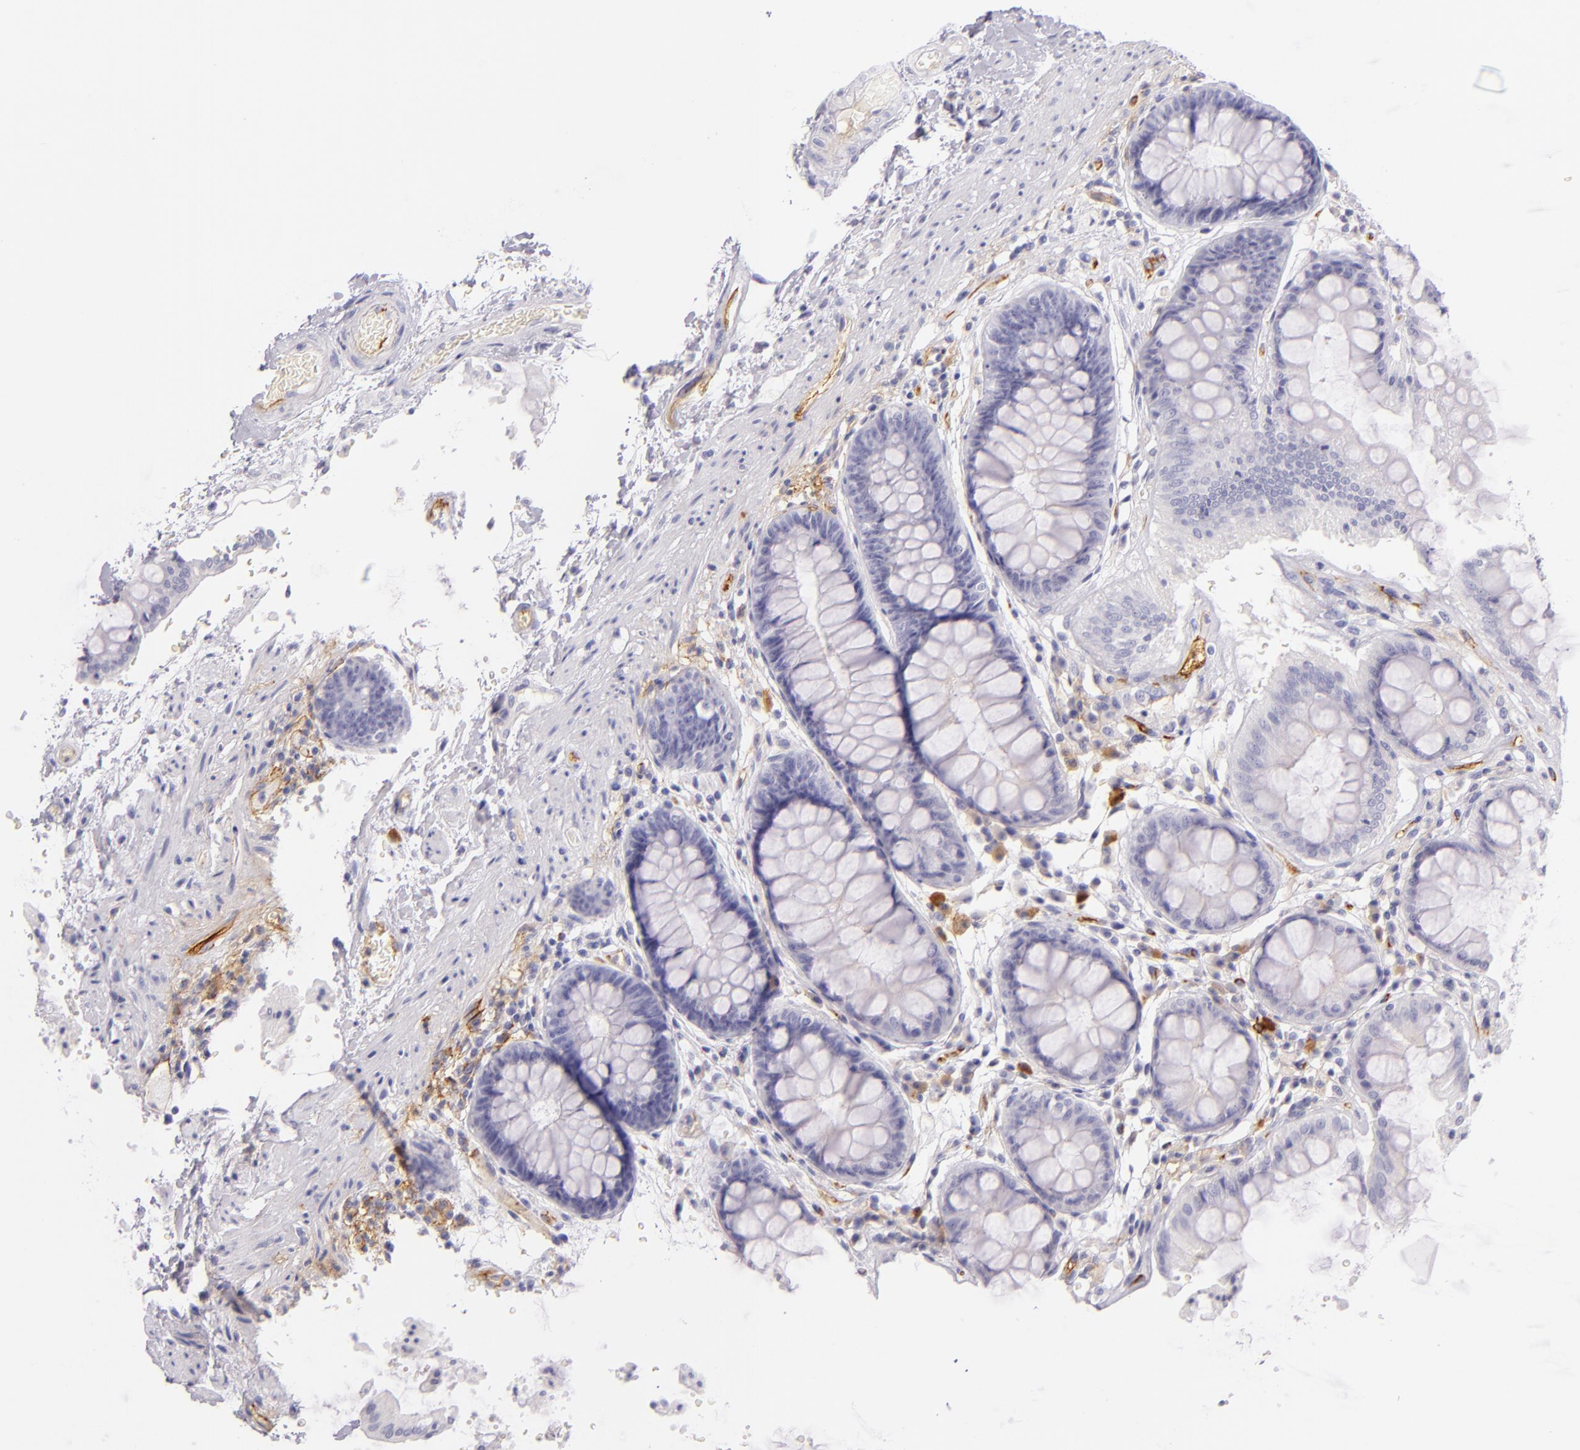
{"staining": {"intensity": "negative", "quantity": "none", "location": "none"}, "tissue": "rectum", "cell_type": "Glandular cells", "image_type": "normal", "snomed": [{"axis": "morphology", "description": "Normal tissue, NOS"}, {"axis": "topography", "description": "Rectum"}], "caption": "DAB immunohistochemical staining of normal human rectum demonstrates no significant staining in glandular cells.", "gene": "ICAM1", "patient": {"sex": "female", "age": 46}}